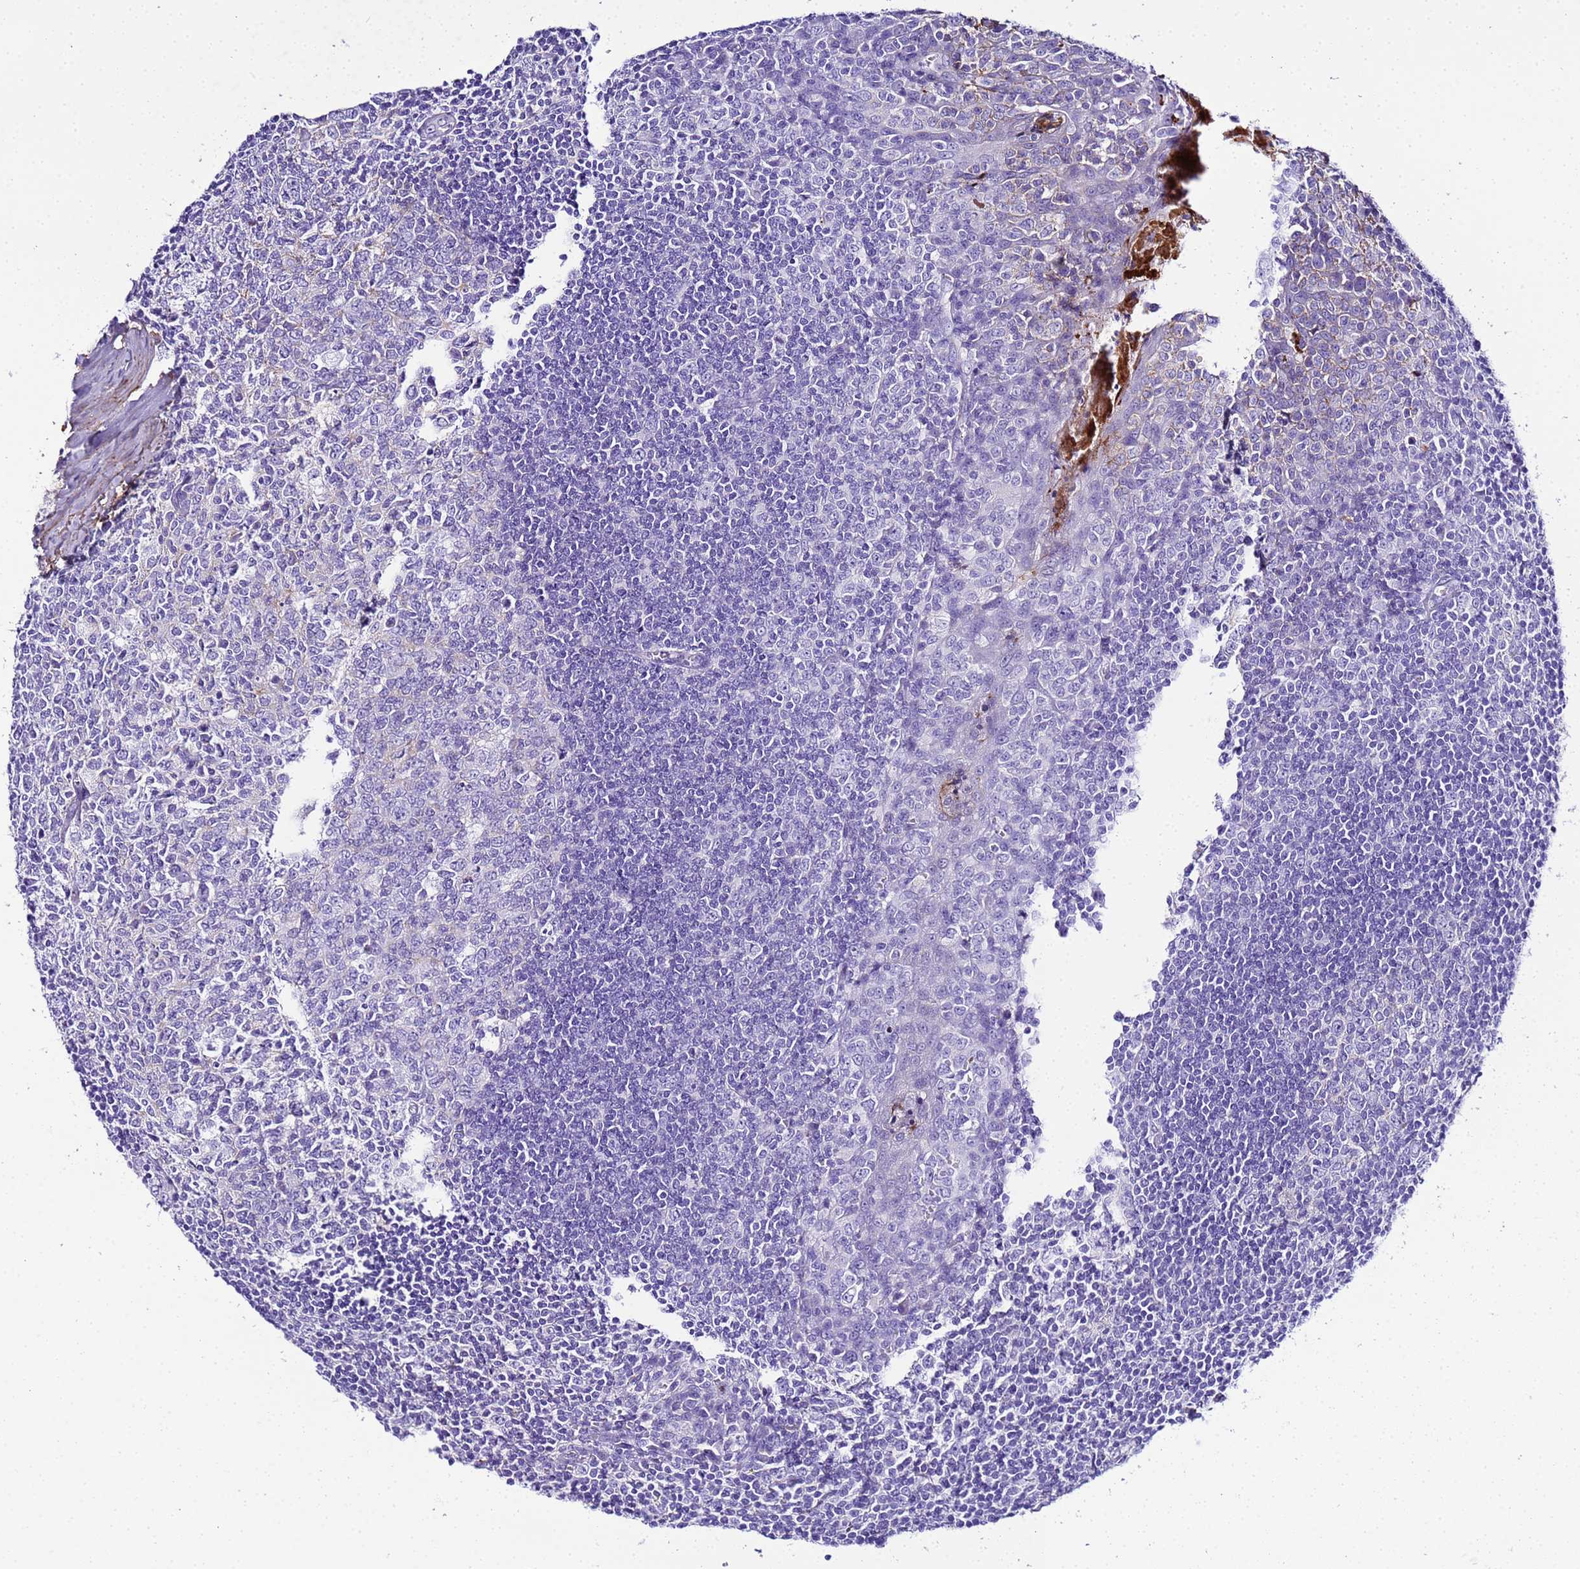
{"staining": {"intensity": "moderate", "quantity": "<25%", "location": "cytoplasmic/membranous"}, "tissue": "tonsil", "cell_type": "Germinal center cells", "image_type": "normal", "snomed": [{"axis": "morphology", "description": "Normal tissue, NOS"}, {"axis": "topography", "description": "Tonsil"}], "caption": "Protein analysis of unremarkable tonsil displays moderate cytoplasmic/membranous expression in approximately <25% of germinal center cells.", "gene": "CFHR1", "patient": {"sex": "male", "age": 27}}